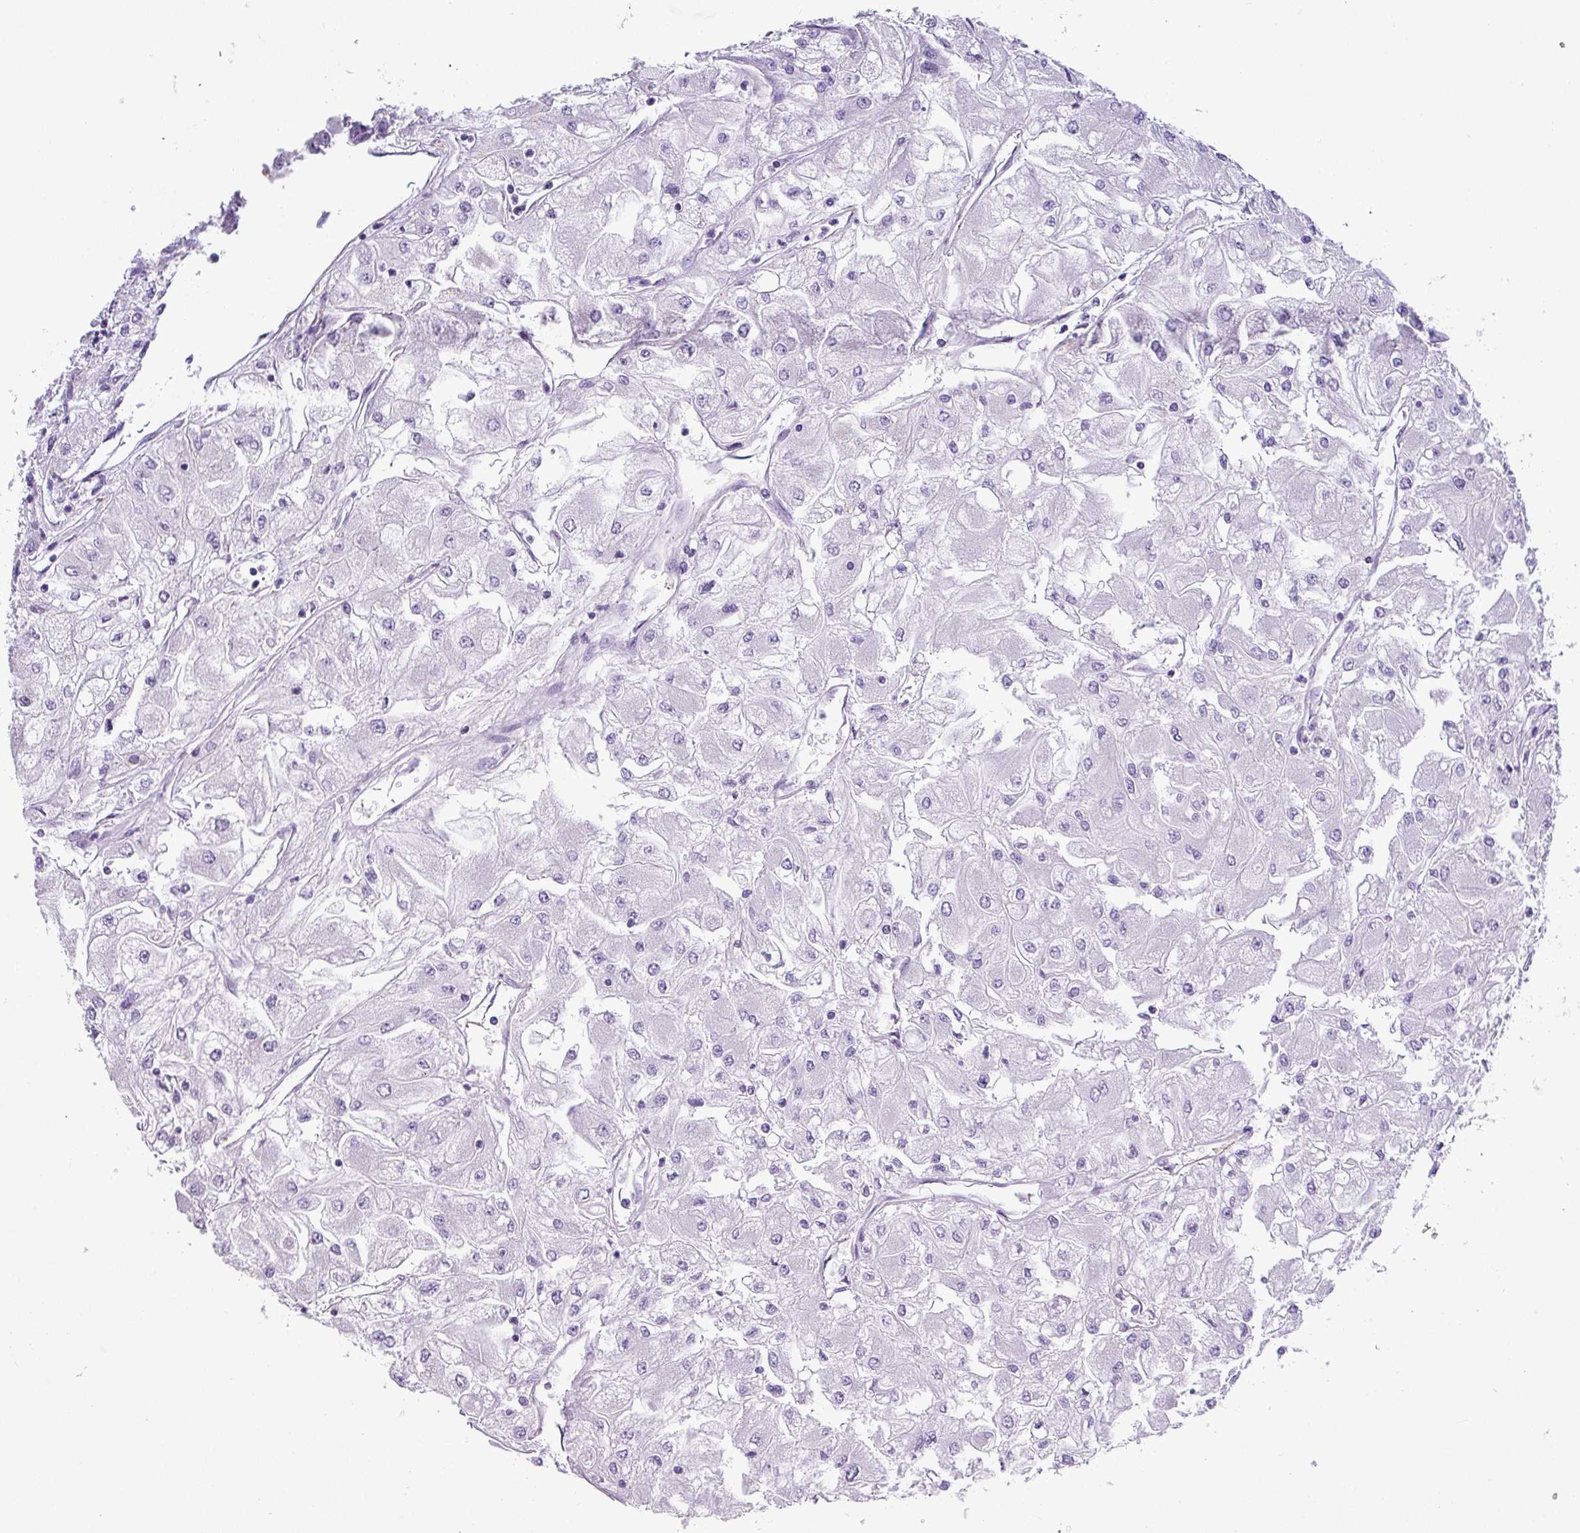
{"staining": {"intensity": "negative", "quantity": "none", "location": "none"}, "tissue": "renal cancer", "cell_type": "Tumor cells", "image_type": "cancer", "snomed": [{"axis": "morphology", "description": "Adenocarcinoma, NOS"}, {"axis": "topography", "description": "Kidney"}], "caption": "Human renal cancer stained for a protein using immunohistochemistry (IHC) displays no expression in tumor cells.", "gene": "ZNF568", "patient": {"sex": "male", "age": 80}}